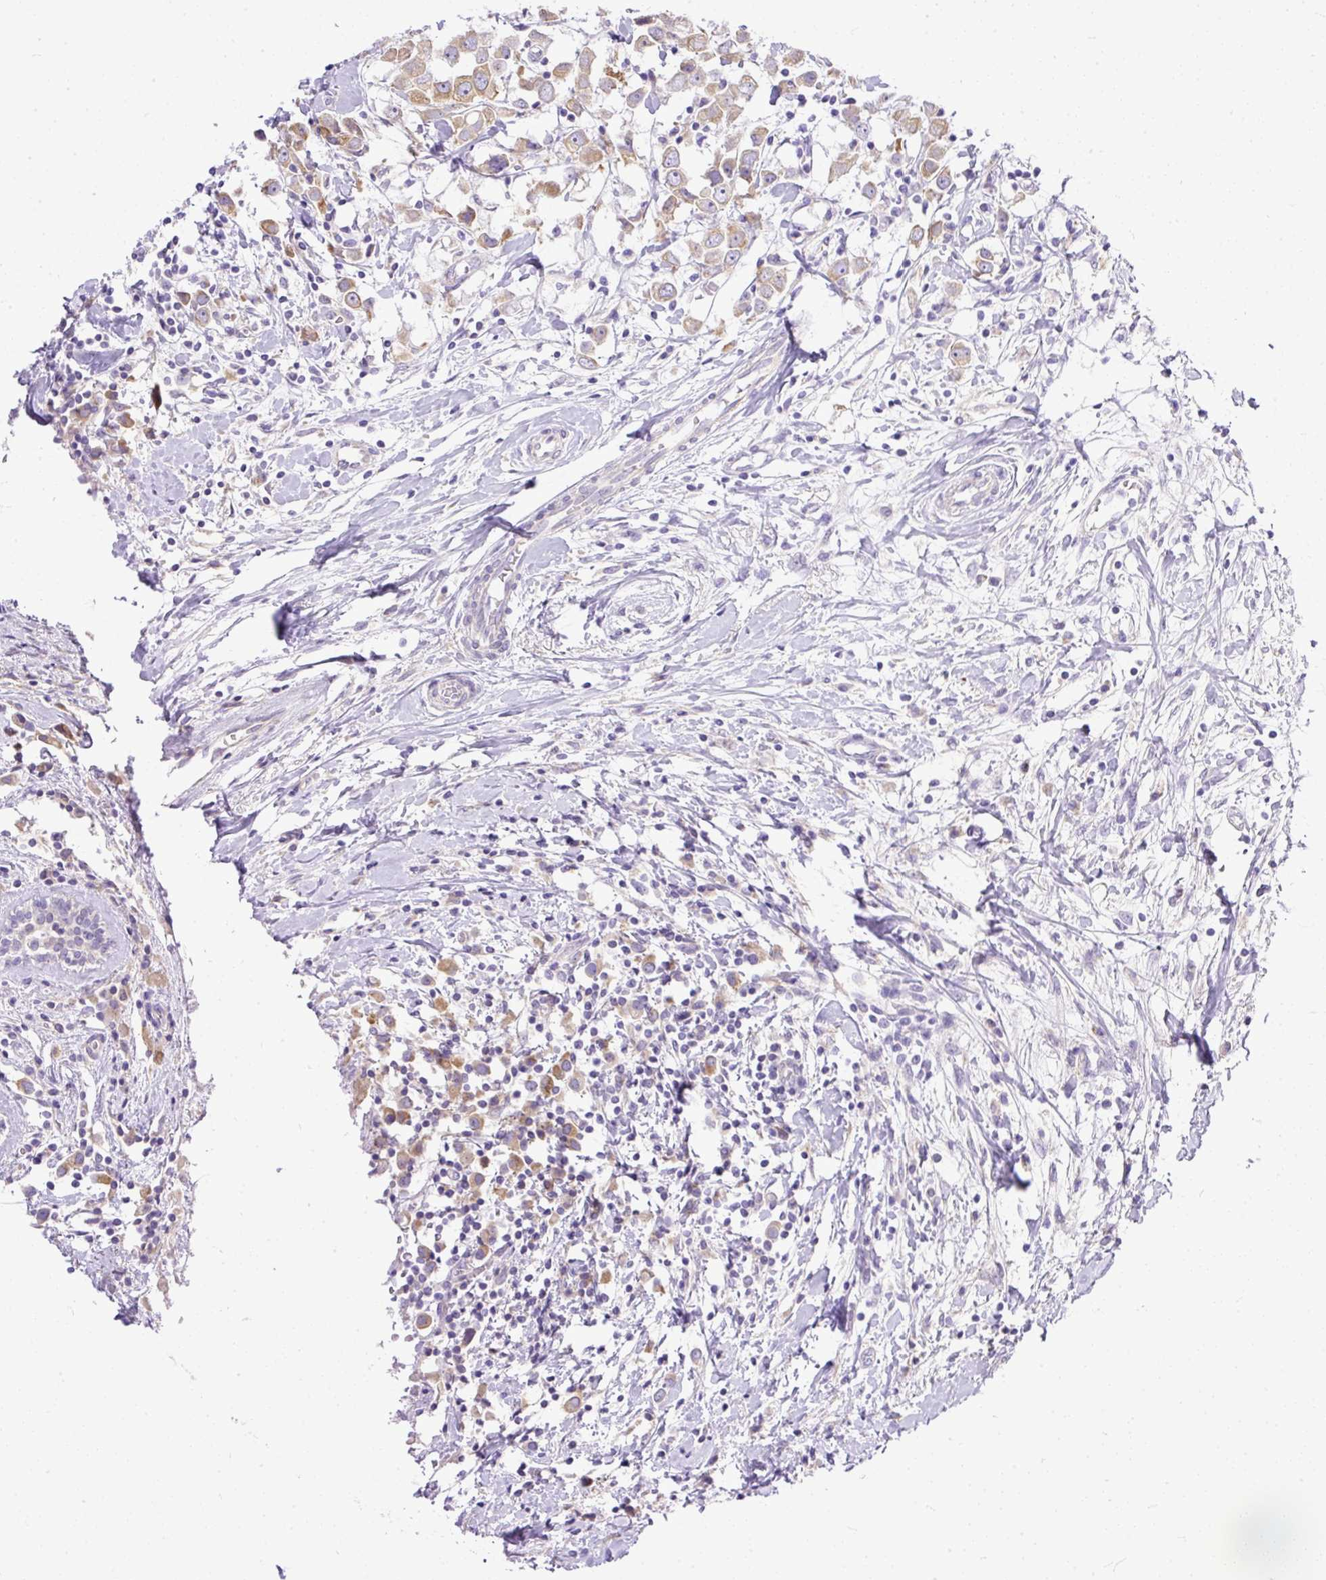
{"staining": {"intensity": "moderate", "quantity": ">75%", "location": "cytoplasmic/membranous"}, "tissue": "breast cancer", "cell_type": "Tumor cells", "image_type": "cancer", "snomed": [{"axis": "morphology", "description": "Duct carcinoma"}, {"axis": "topography", "description": "Breast"}], "caption": "This is an image of immunohistochemistry (IHC) staining of breast cancer (infiltrating ductal carcinoma), which shows moderate expression in the cytoplasmic/membranous of tumor cells.", "gene": "AMFR", "patient": {"sex": "female", "age": 61}}